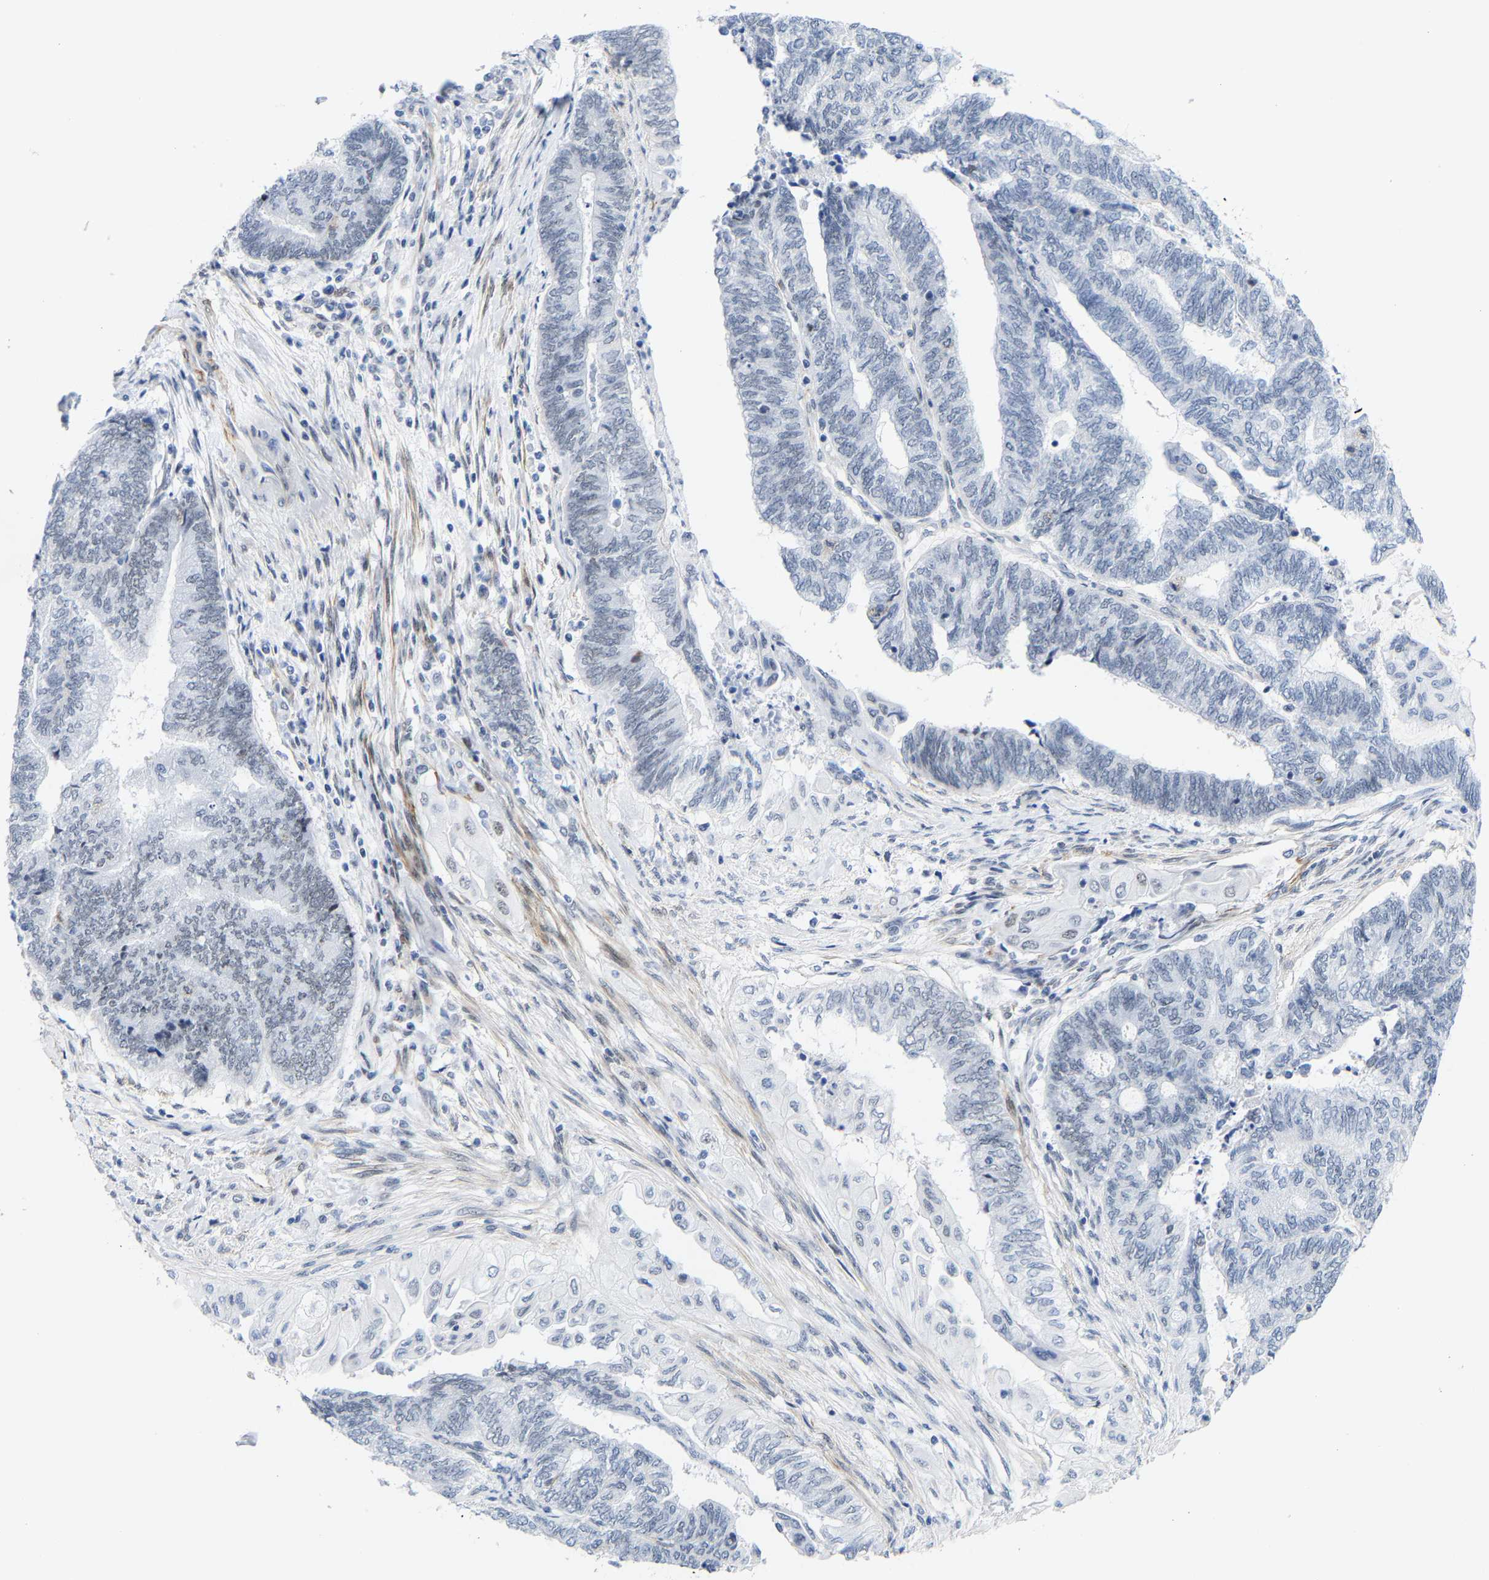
{"staining": {"intensity": "negative", "quantity": "none", "location": "none"}, "tissue": "endometrial cancer", "cell_type": "Tumor cells", "image_type": "cancer", "snomed": [{"axis": "morphology", "description": "Adenocarcinoma, NOS"}, {"axis": "topography", "description": "Uterus"}, {"axis": "topography", "description": "Endometrium"}], "caption": "This is an immunohistochemistry micrograph of endometrial cancer. There is no staining in tumor cells.", "gene": "FAM180A", "patient": {"sex": "female", "age": 70}}